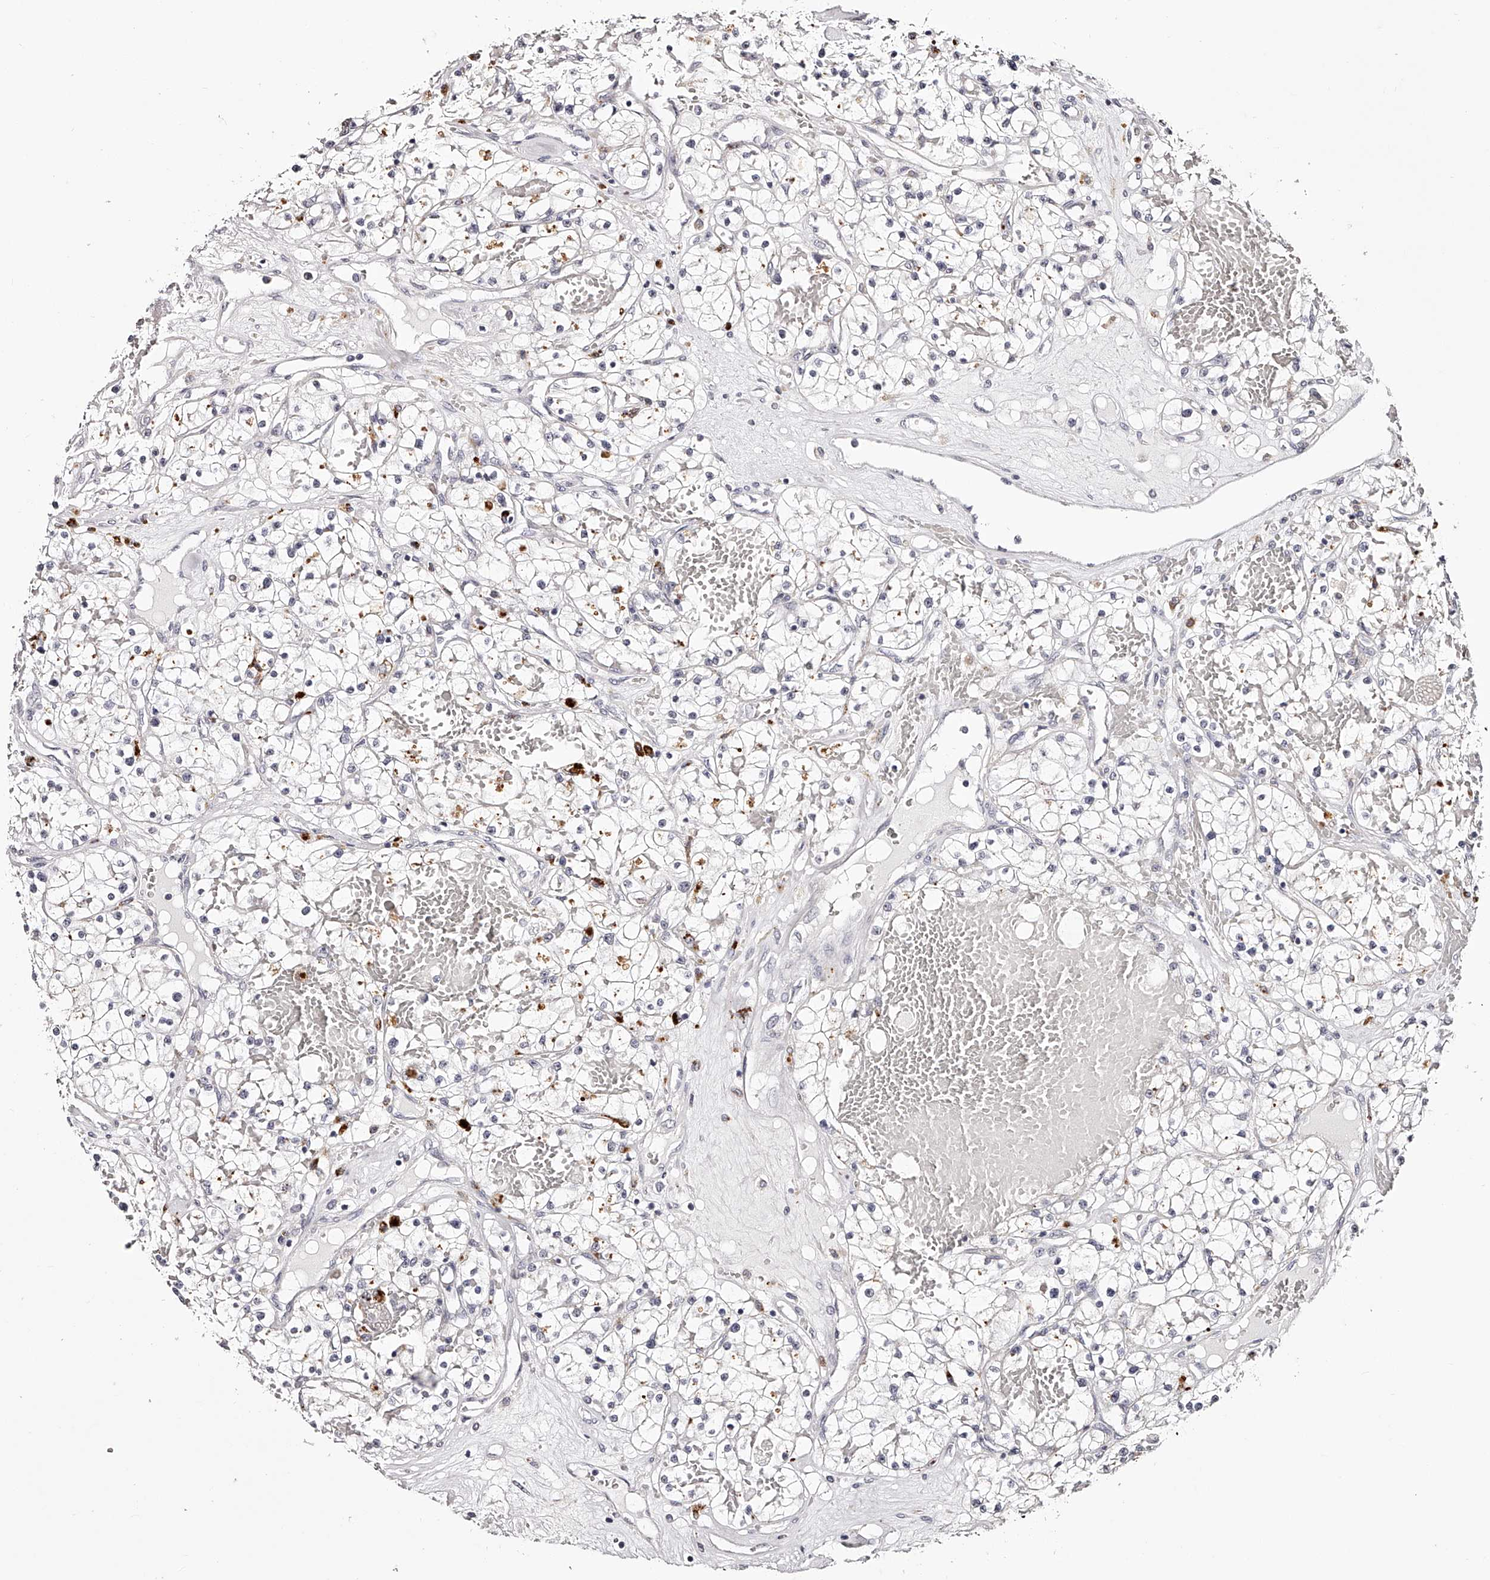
{"staining": {"intensity": "negative", "quantity": "none", "location": "none"}, "tissue": "renal cancer", "cell_type": "Tumor cells", "image_type": "cancer", "snomed": [{"axis": "morphology", "description": "Normal tissue, NOS"}, {"axis": "morphology", "description": "Adenocarcinoma, NOS"}, {"axis": "topography", "description": "Kidney"}], "caption": "This is an immunohistochemistry (IHC) micrograph of renal cancer. There is no staining in tumor cells.", "gene": "SLC35D3", "patient": {"sex": "male", "age": 68}}